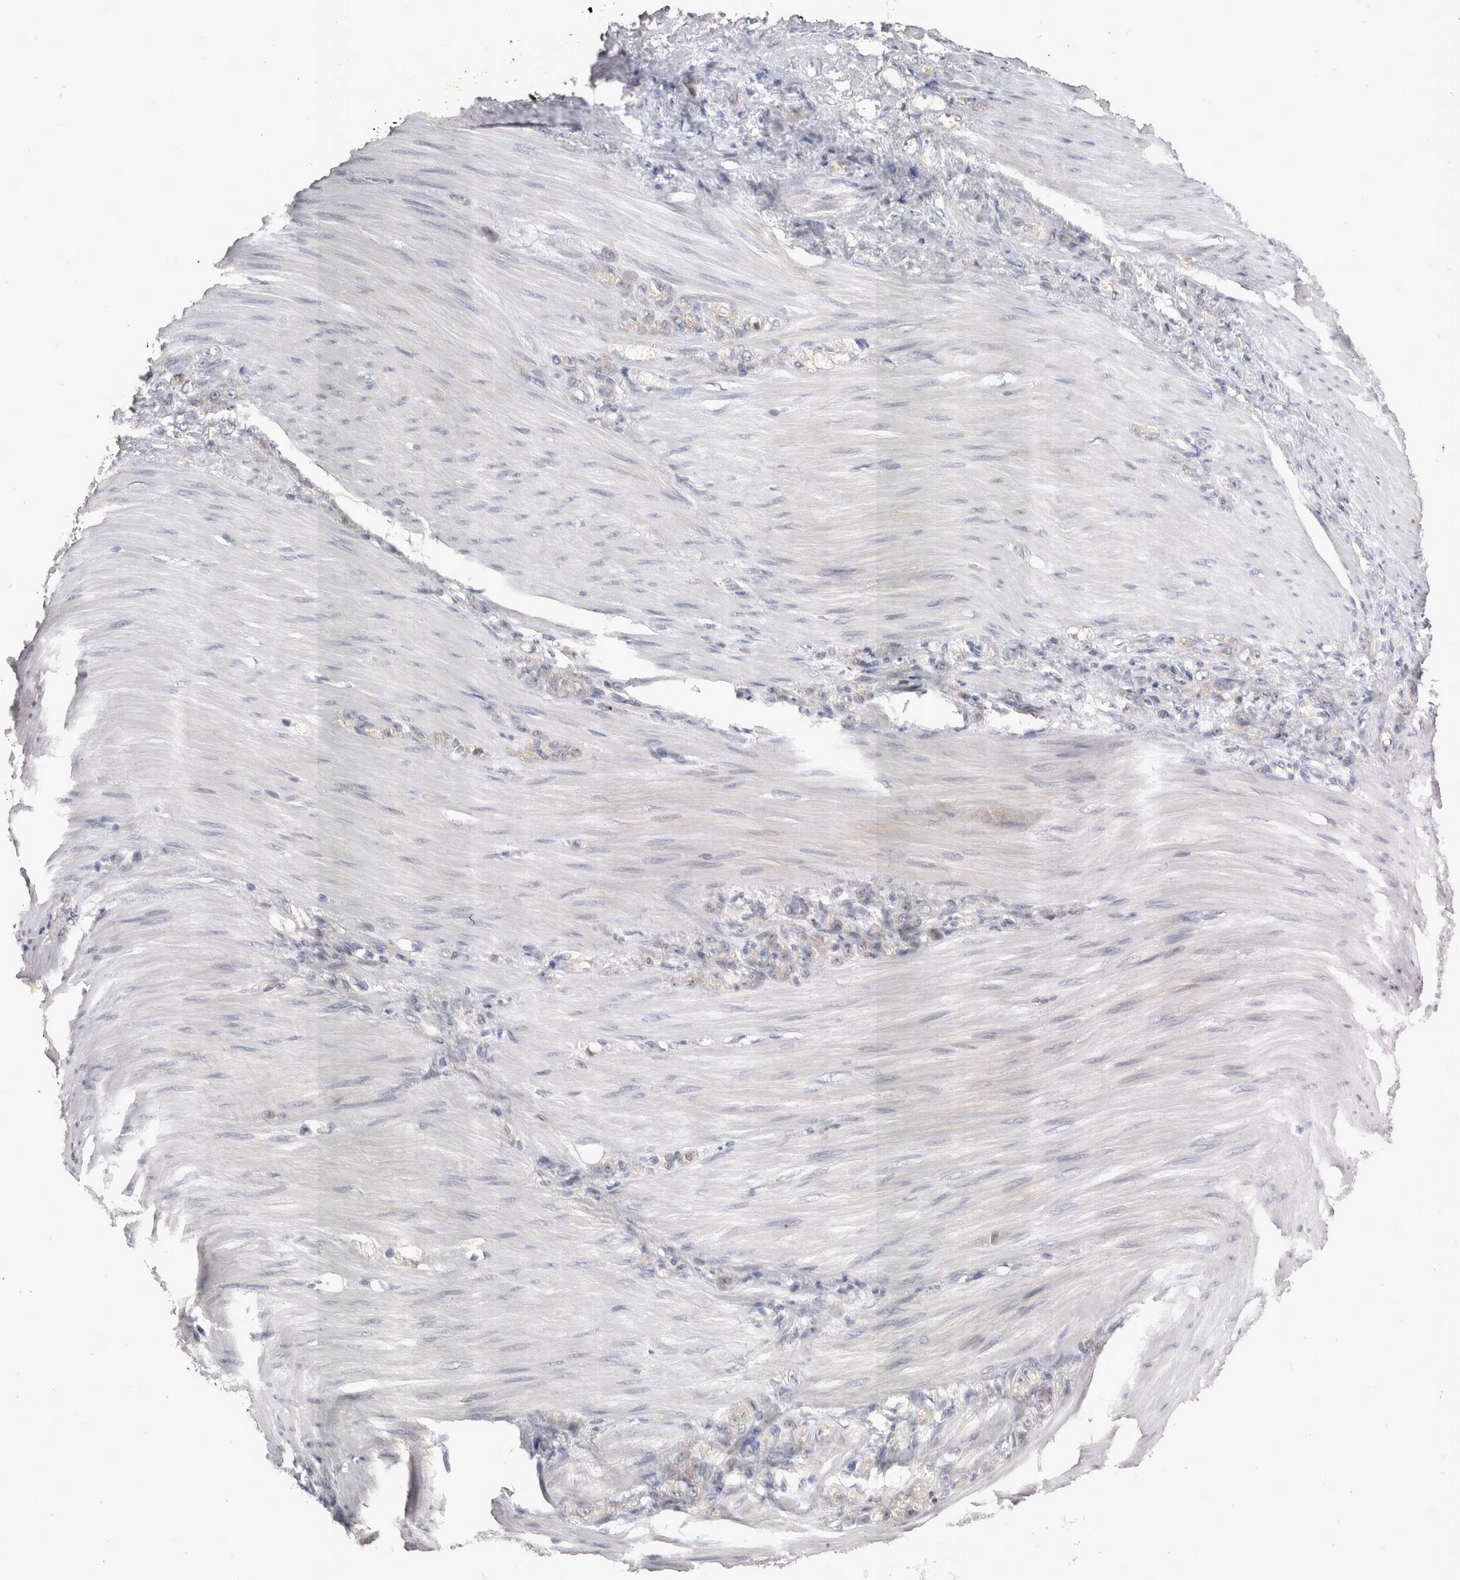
{"staining": {"intensity": "negative", "quantity": "none", "location": "none"}, "tissue": "stomach cancer", "cell_type": "Tumor cells", "image_type": "cancer", "snomed": [{"axis": "morphology", "description": "Normal tissue, NOS"}, {"axis": "morphology", "description": "Adenocarcinoma, NOS"}, {"axis": "topography", "description": "Stomach"}], "caption": "The photomicrograph demonstrates no significant staining in tumor cells of stomach cancer. Brightfield microscopy of immunohistochemistry (IHC) stained with DAB (3,3'-diaminobenzidine) (brown) and hematoxylin (blue), captured at high magnification.", "gene": "CTBS", "patient": {"sex": "male", "age": 82}}